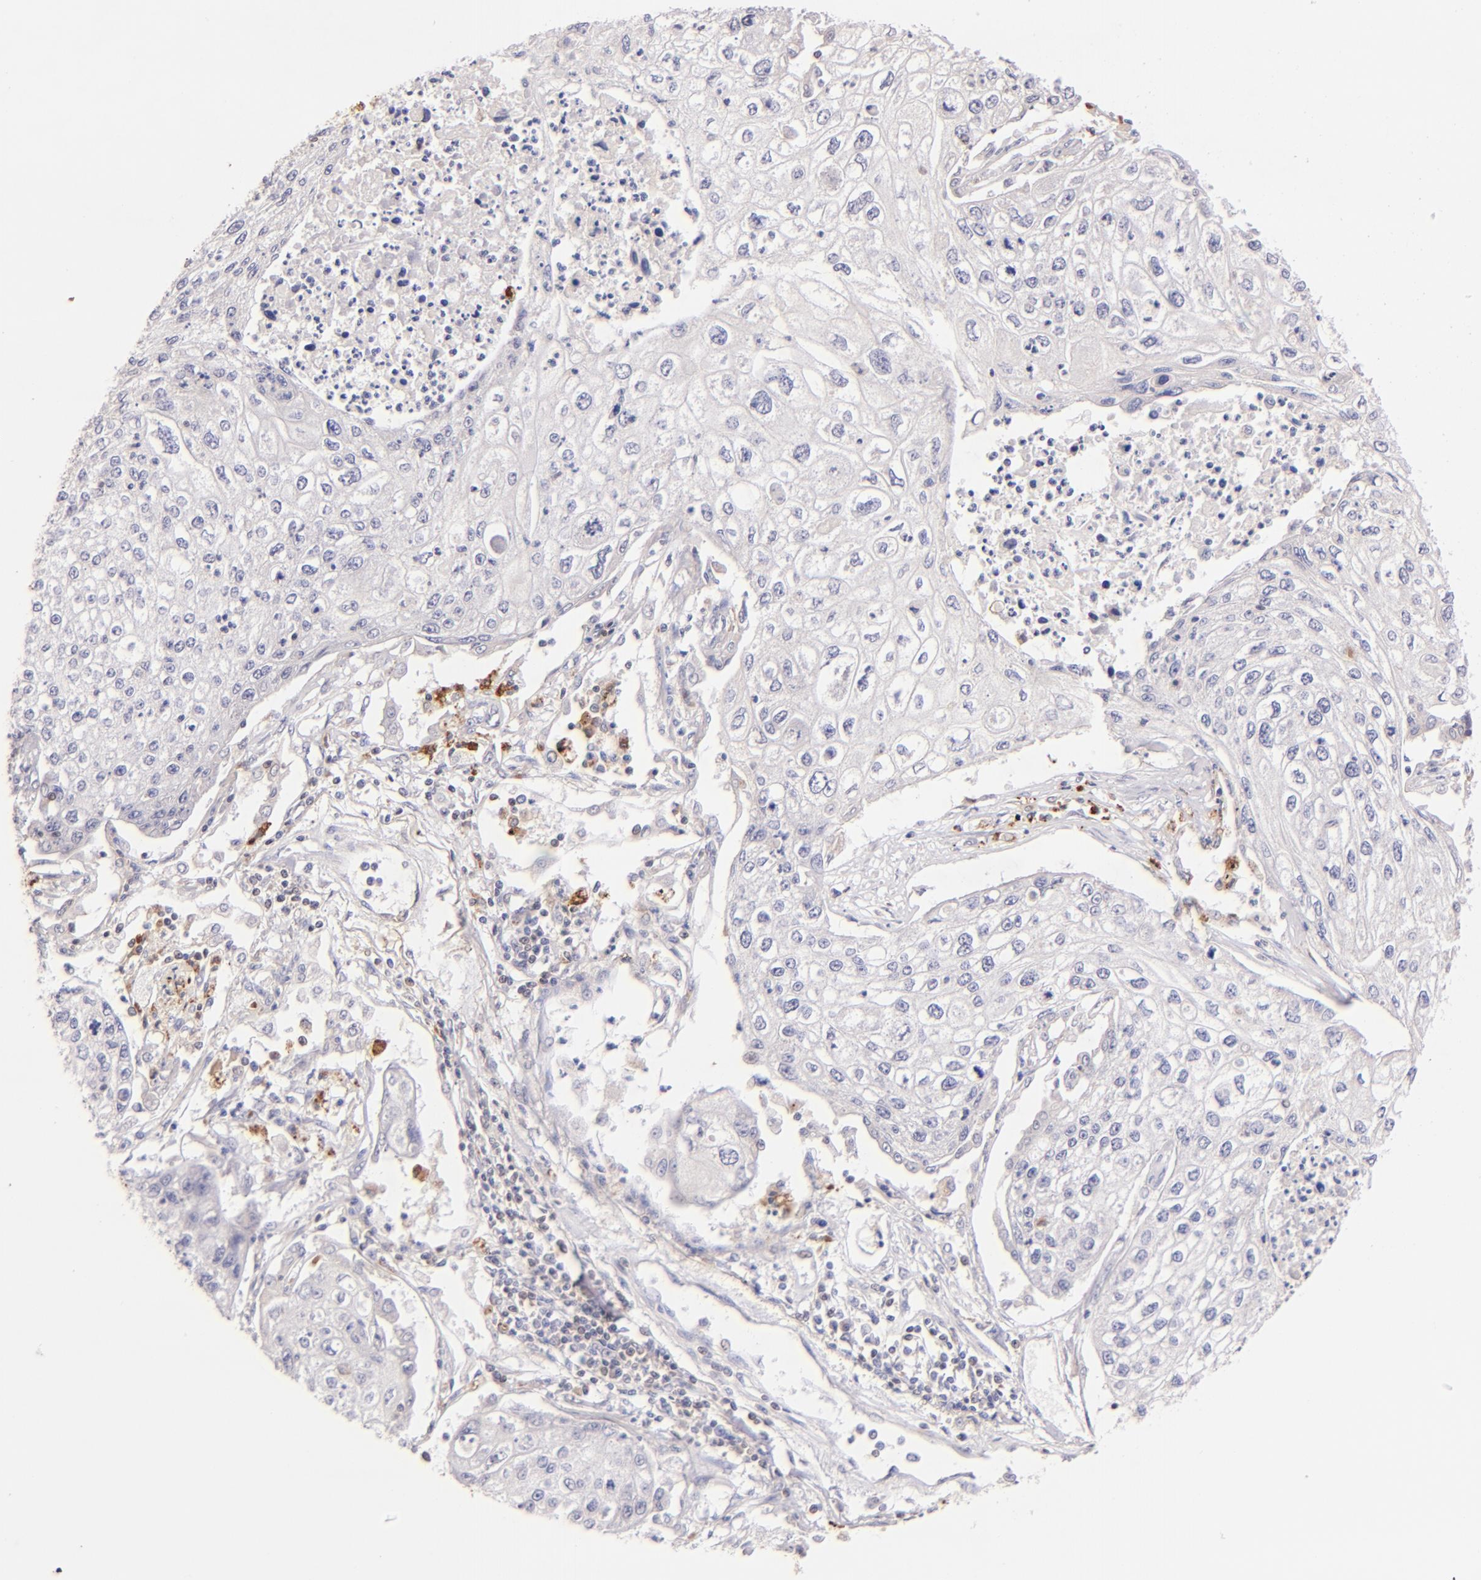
{"staining": {"intensity": "negative", "quantity": "none", "location": "none"}, "tissue": "lung cancer", "cell_type": "Tumor cells", "image_type": "cancer", "snomed": [{"axis": "morphology", "description": "Squamous cell carcinoma, NOS"}, {"axis": "topography", "description": "Lung"}], "caption": "DAB immunohistochemical staining of human lung squamous cell carcinoma exhibits no significant staining in tumor cells.", "gene": "ZAP70", "patient": {"sex": "male", "age": 75}}